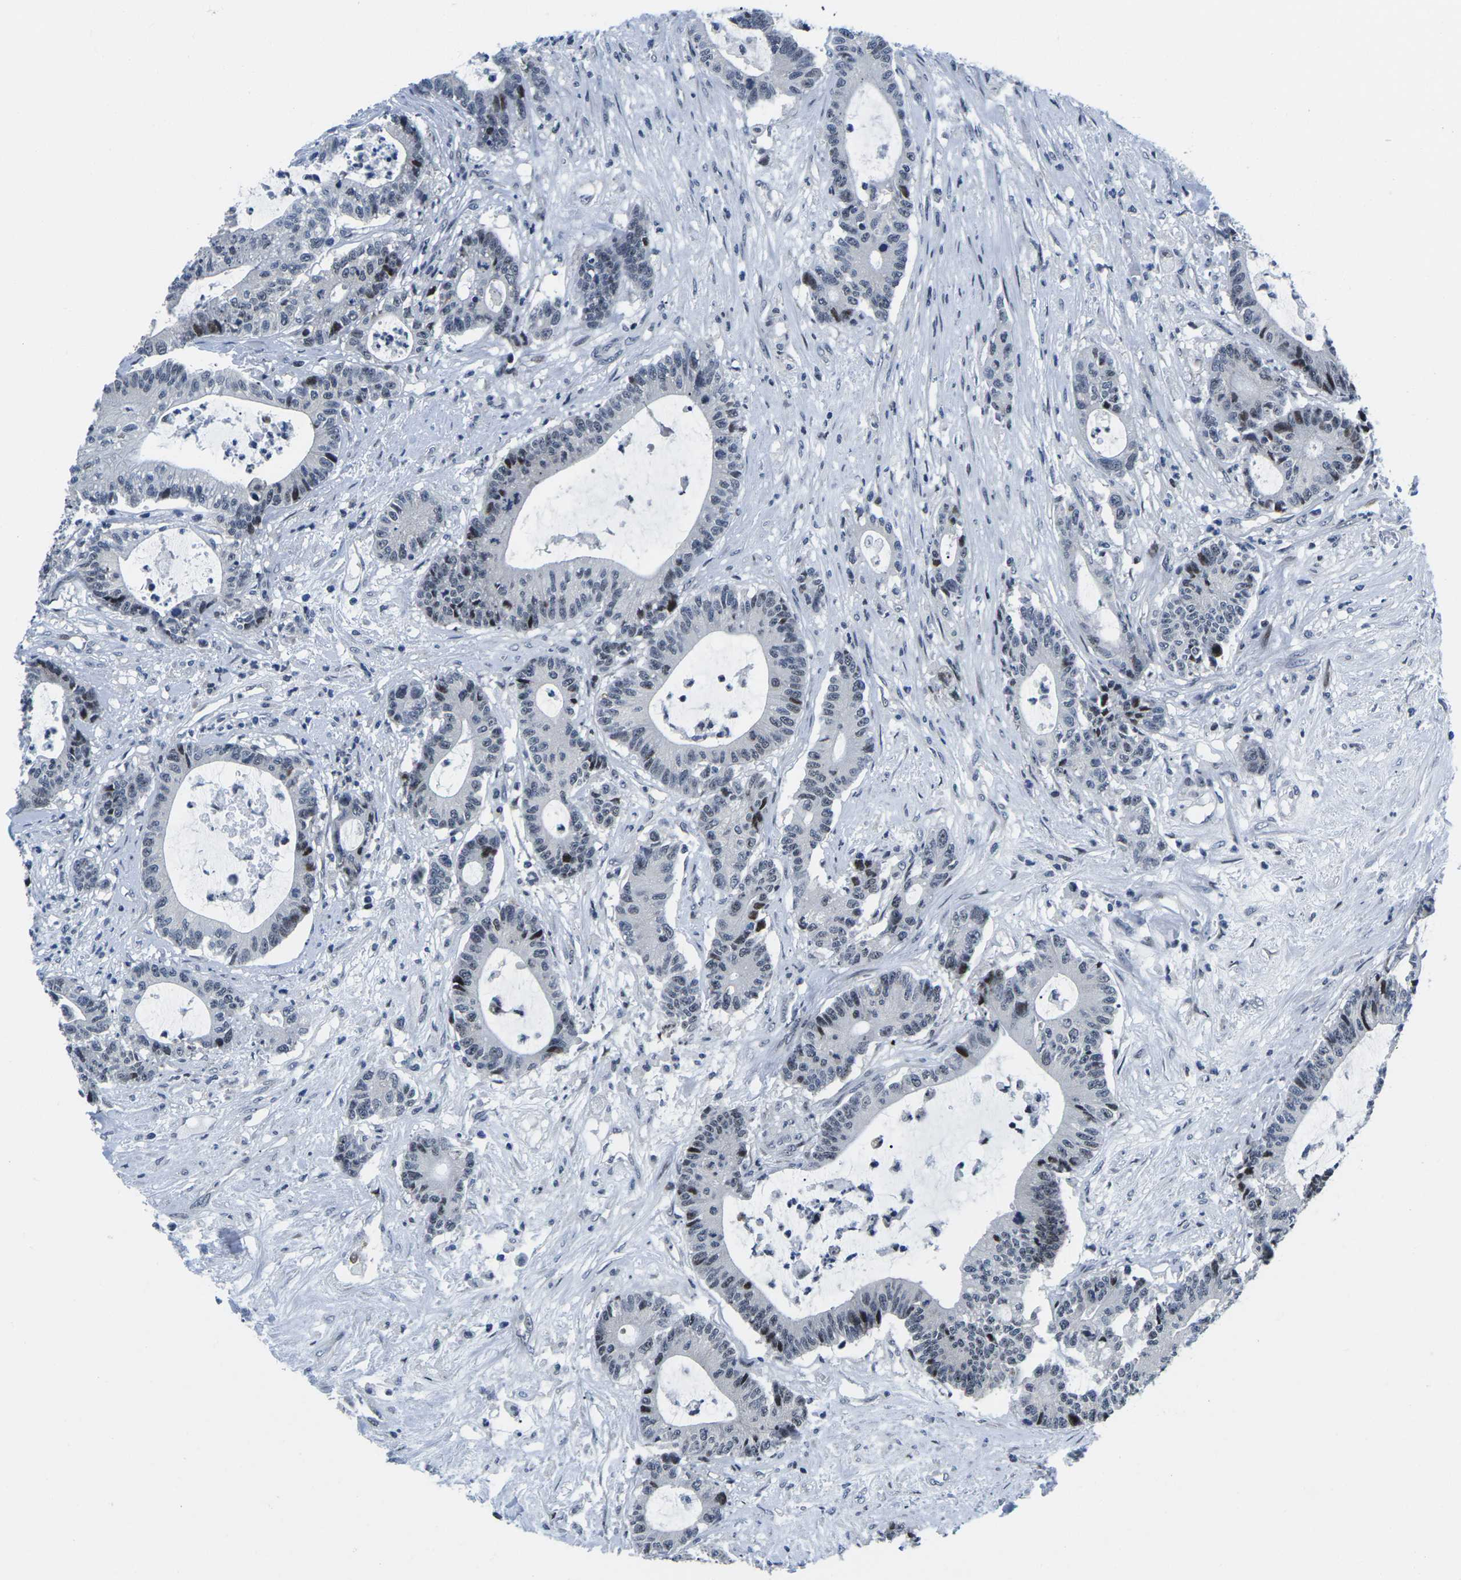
{"staining": {"intensity": "strong", "quantity": "<25%", "location": "nuclear"}, "tissue": "colorectal cancer", "cell_type": "Tumor cells", "image_type": "cancer", "snomed": [{"axis": "morphology", "description": "Adenocarcinoma, NOS"}, {"axis": "topography", "description": "Colon"}], "caption": "This is a photomicrograph of immunohistochemistry staining of colorectal adenocarcinoma, which shows strong positivity in the nuclear of tumor cells.", "gene": "CDC73", "patient": {"sex": "female", "age": 84}}